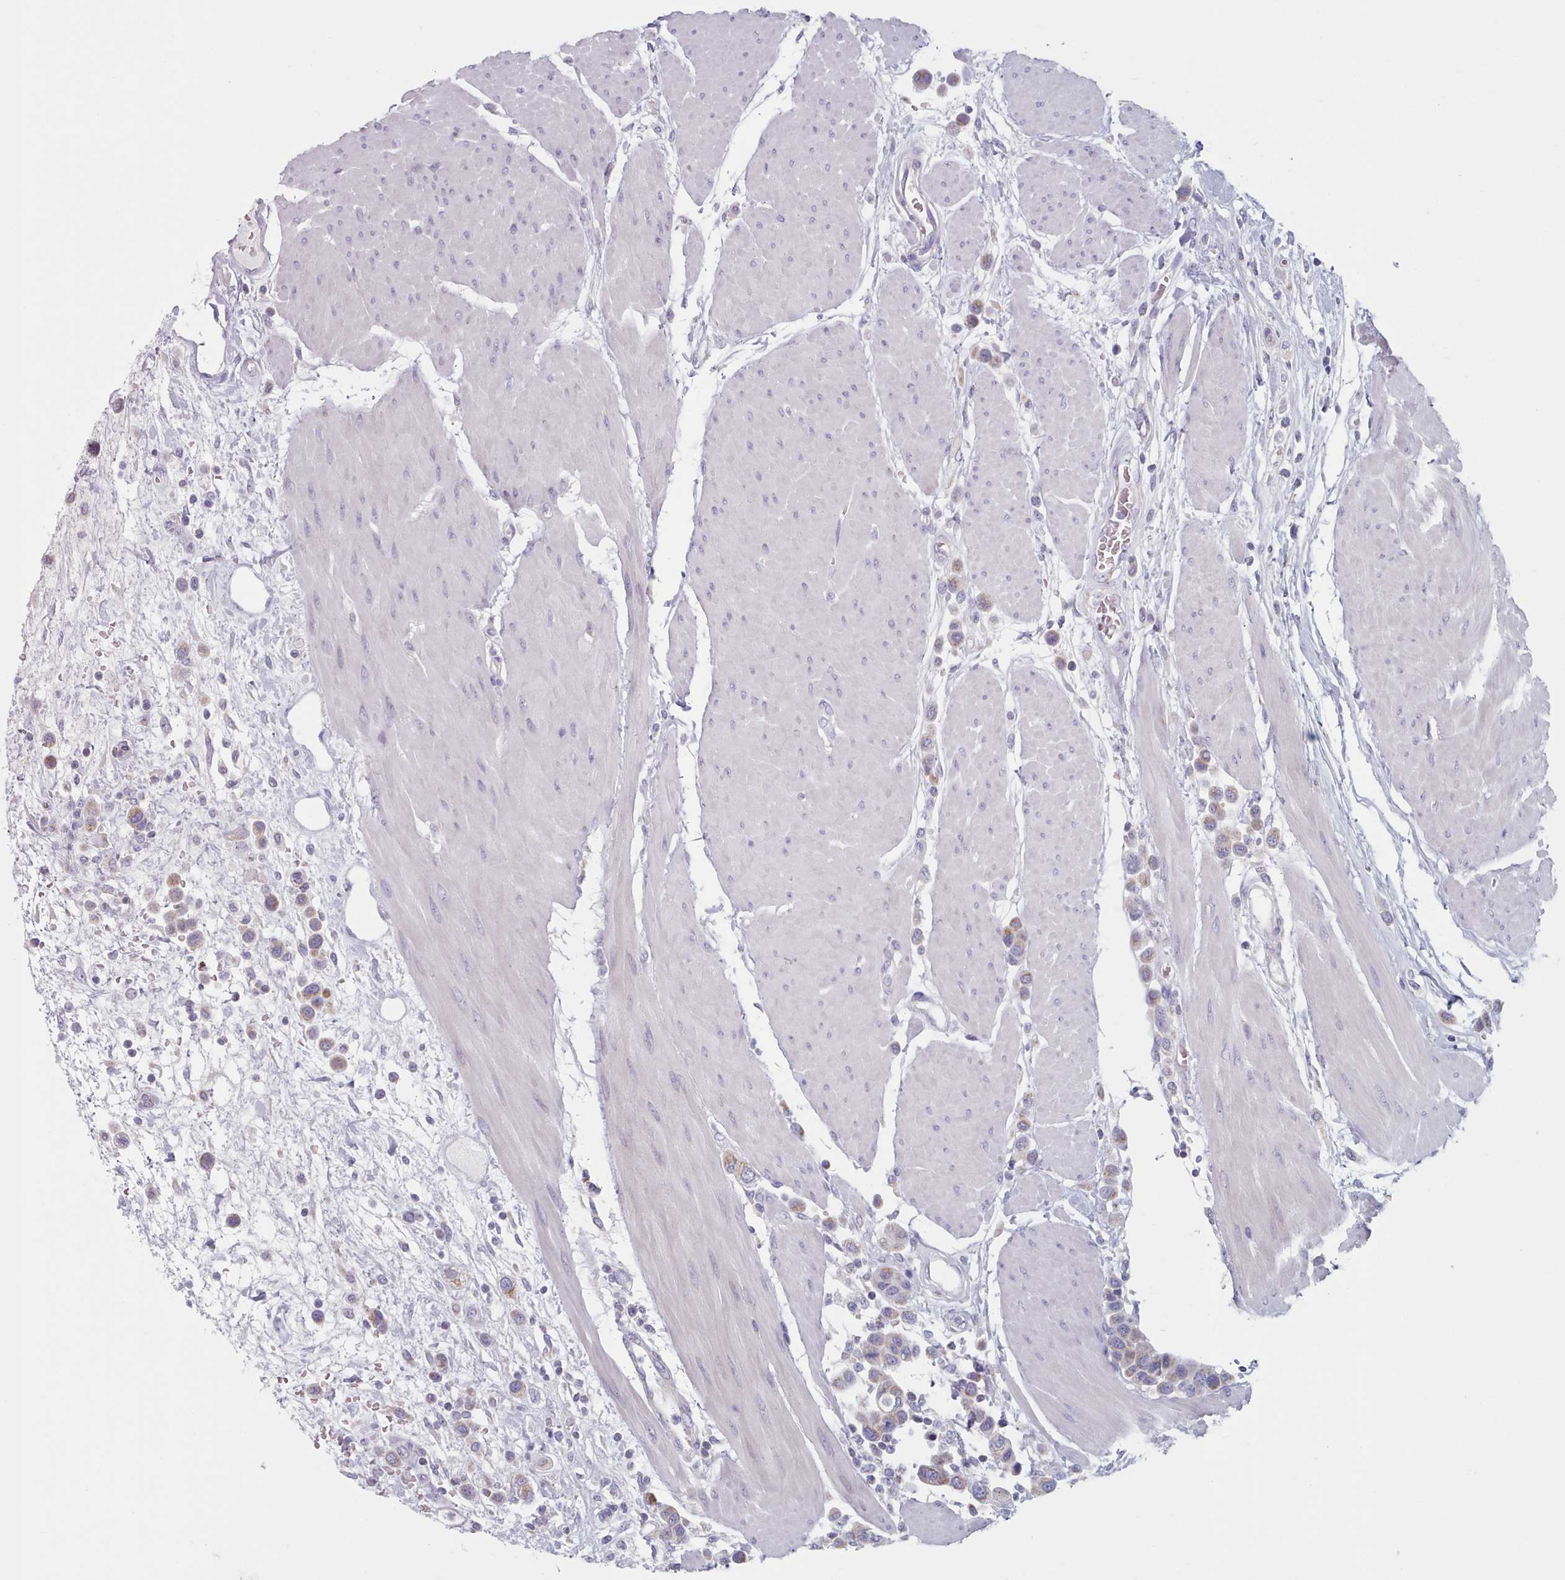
{"staining": {"intensity": "weak", "quantity": "25%-75%", "location": "cytoplasmic/membranous"}, "tissue": "urothelial cancer", "cell_type": "Tumor cells", "image_type": "cancer", "snomed": [{"axis": "morphology", "description": "Urothelial carcinoma, High grade"}, {"axis": "topography", "description": "Urinary bladder"}], "caption": "Immunohistochemistry (IHC) micrograph of human urothelial carcinoma (high-grade) stained for a protein (brown), which reveals low levels of weak cytoplasmic/membranous positivity in approximately 25%-75% of tumor cells.", "gene": "FAM170B", "patient": {"sex": "male", "age": 50}}